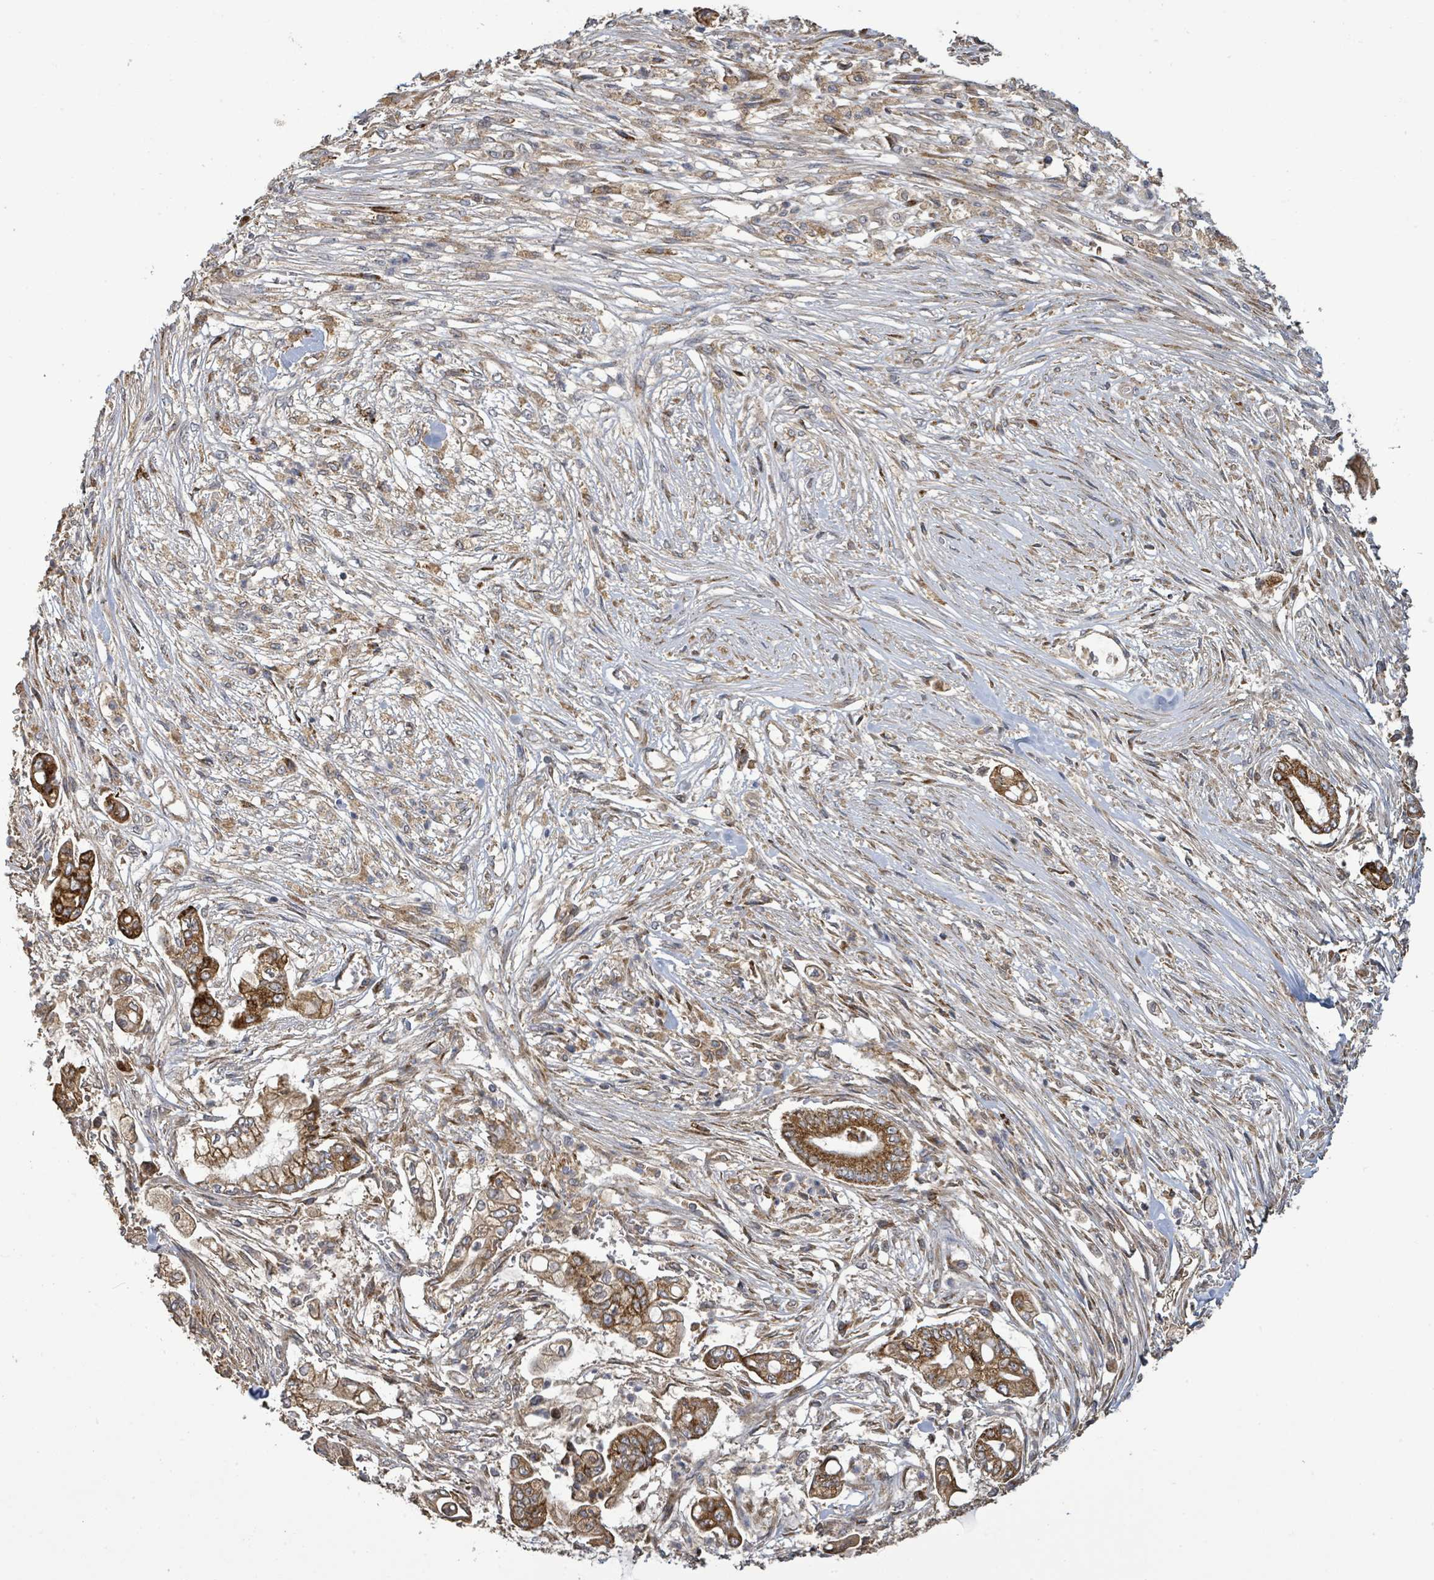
{"staining": {"intensity": "strong", "quantity": ">75%", "location": "cytoplasmic/membranous"}, "tissue": "pancreatic cancer", "cell_type": "Tumor cells", "image_type": "cancer", "snomed": [{"axis": "morphology", "description": "Adenocarcinoma, NOS"}, {"axis": "topography", "description": "Pancreas"}], "caption": "DAB (3,3'-diaminobenzidine) immunohistochemical staining of human pancreatic cancer reveals strong cytoplasmic/membranous protein staining in approximately >75% of tumor cells.", "gene": "STARD4", "patient": {"sex": "female", "age": 69}}